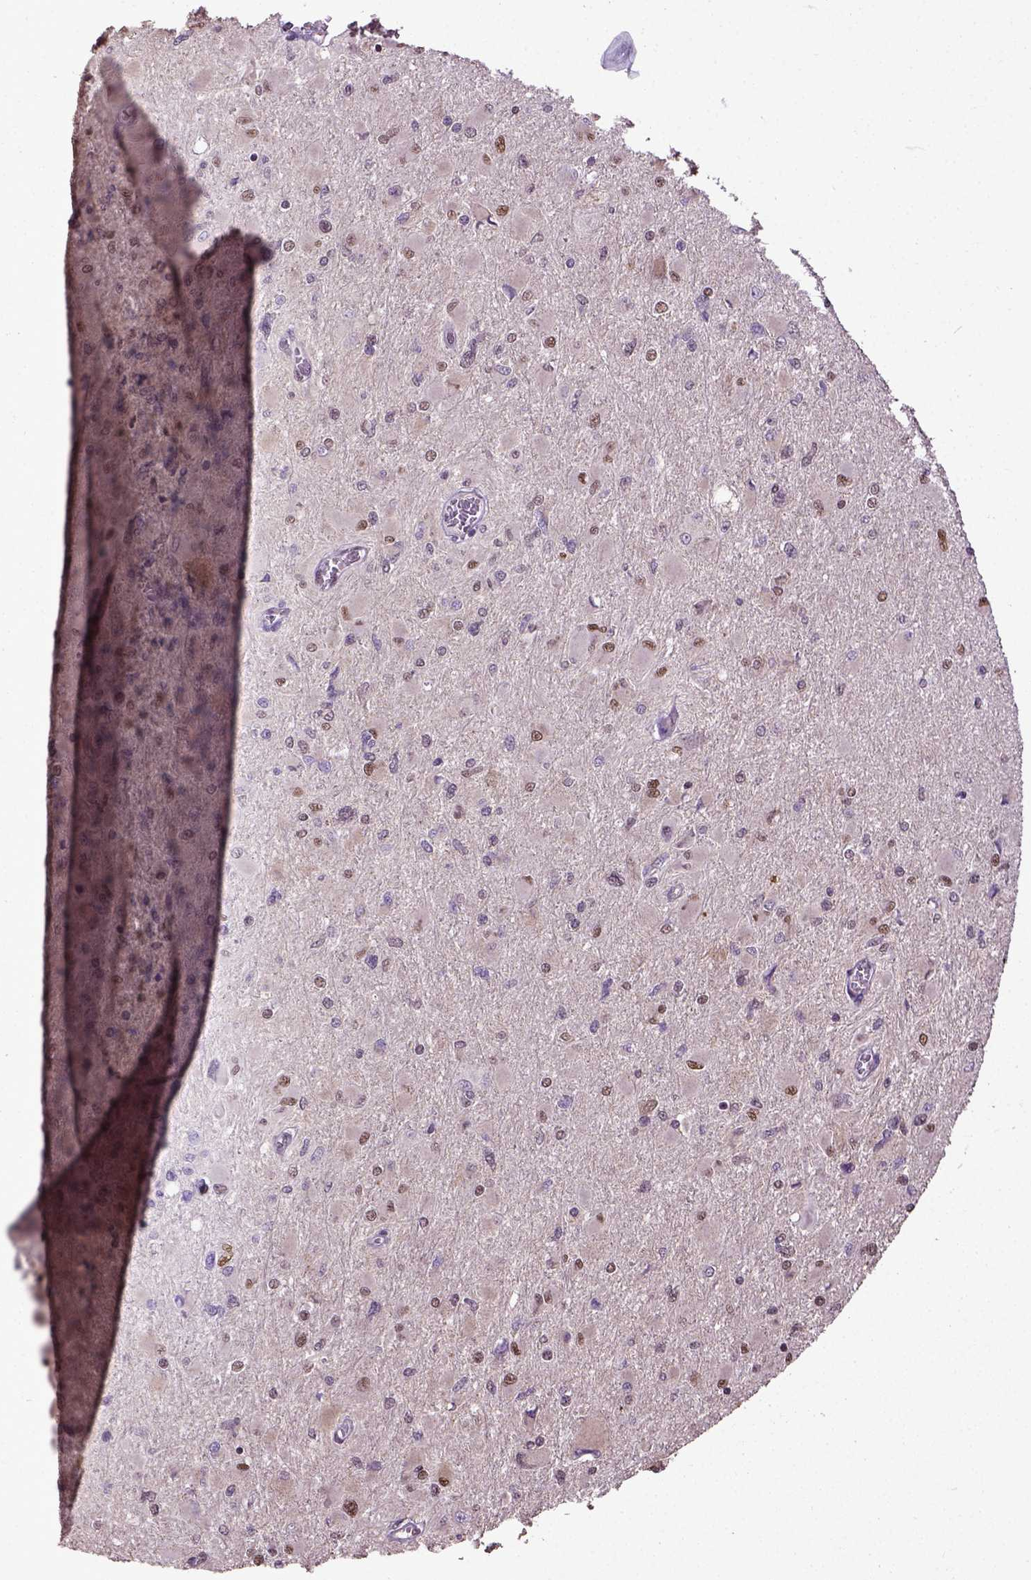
{"staining": {"intensity": "moderate", "quantity": ">75%", "location": "nuclear"}, "tissue": "glioma", "cell_type": "Tumor cells", "image_type": "cancer", "snomed": [{"axis": "morphology", "description": "Glioma, malignant, High grade"}, {"axis": "topography", "description": "Cerebral cortex"}], "caption": "Moderate nuclear protein staining is seen in approximately >75% of tumor cells in high-grade glioma (malignant).", "gene": "UBA3", "patient": {"sex": "female", "age": 36}}